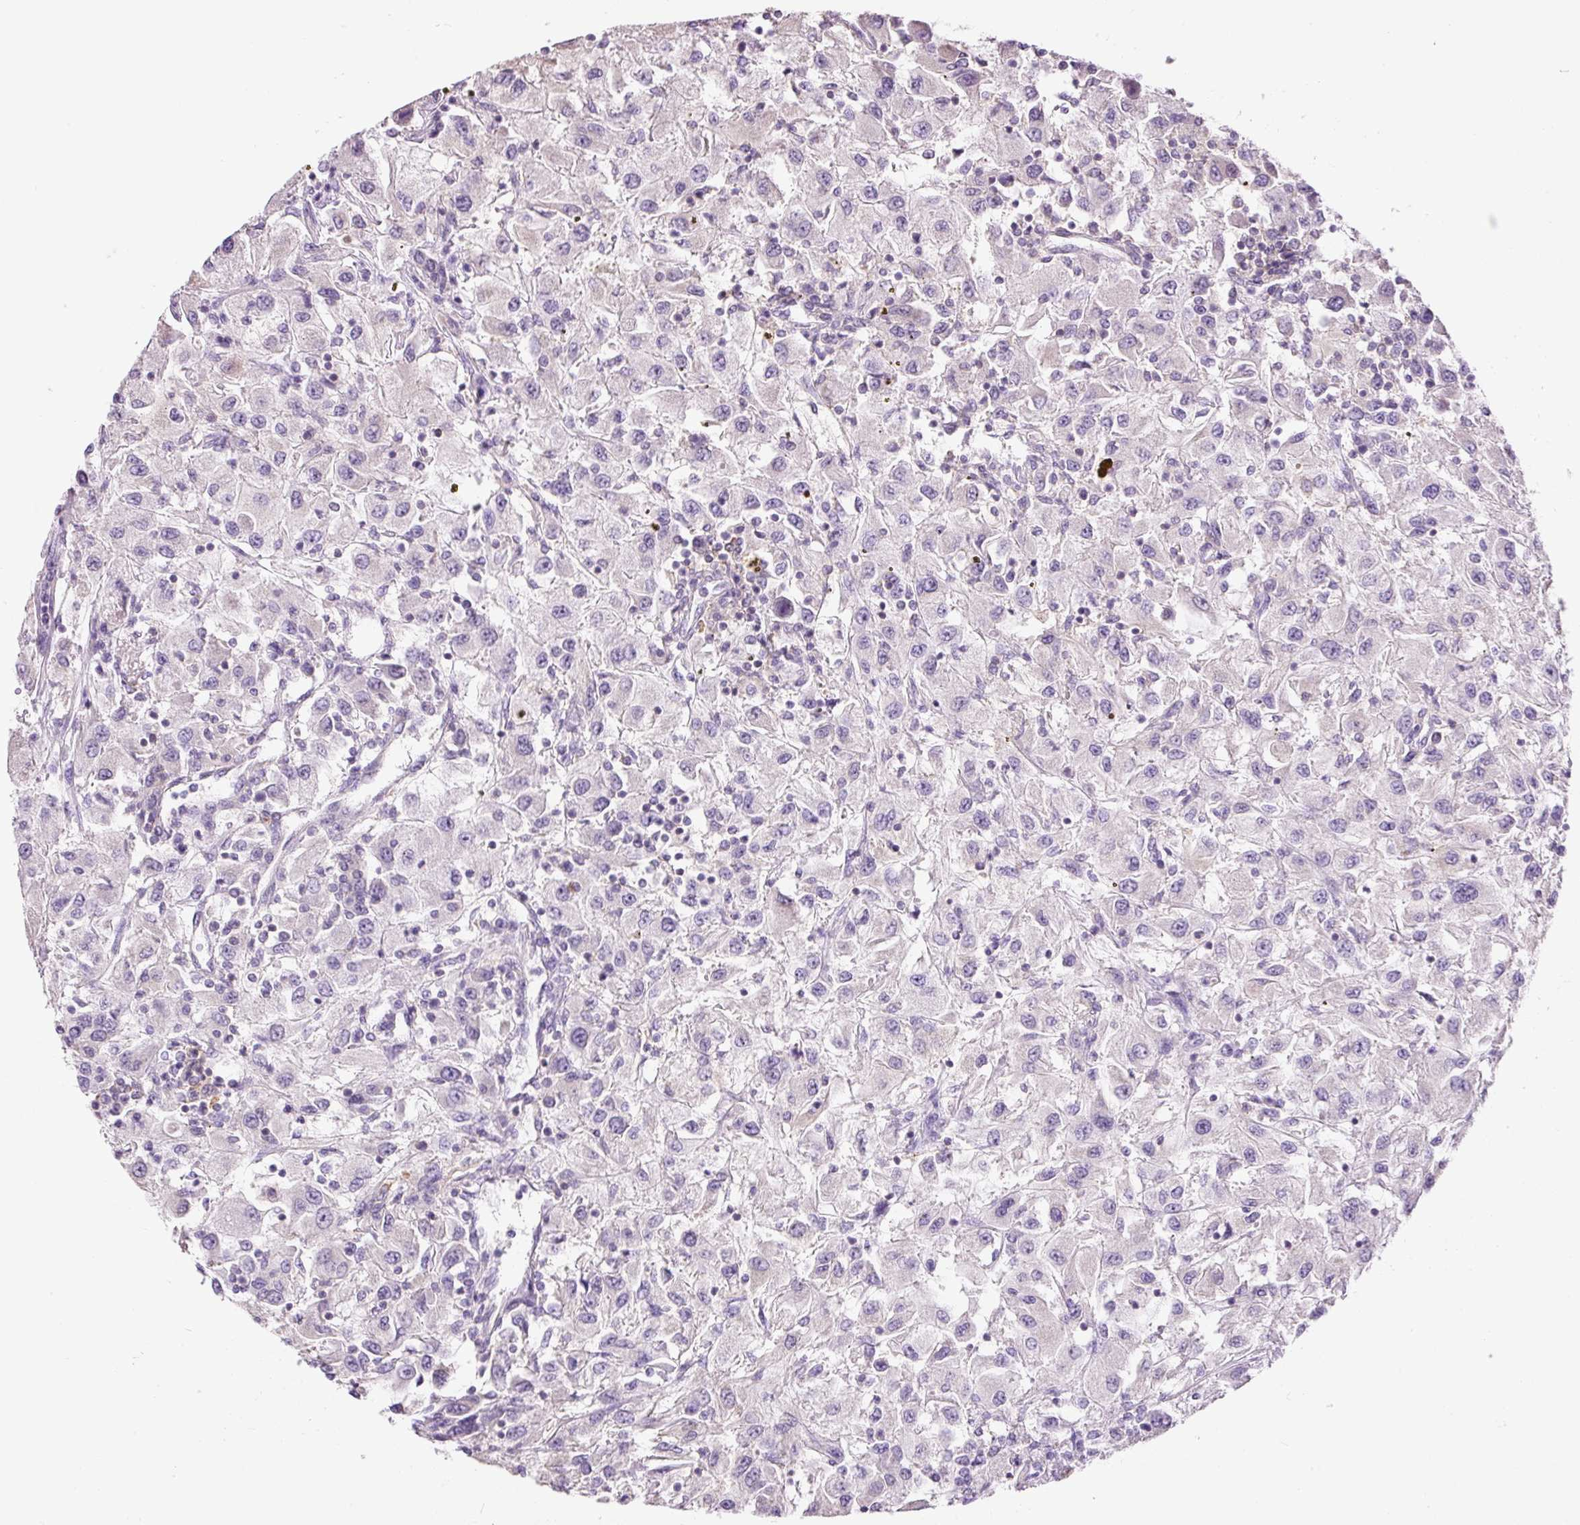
{"staining": {"intensity": "negative", "quantity": "none", "location": "none"}, "tissue": "renal cancer", "cell_type": "Tumor cells", "image_type": "cancer", "snomed": [{"axis": "morphology", "description": "Adenocarcinoma, NOS"}, {"axis": "topography", "description": "Kidney"}], "caption": "Immunohistochemistry image of renal cancer (adenocarcinoma) stained for a protein (brown), which displays no expression in tumor cells. The staining was performed using DAB (3,3'-diaminobenzidine) to visualize the protein expression in brown, while the nuclei were stained in blue with hematoxylin (Magnification: 20x).", "gene": "DOK6", "patient": {"sex": "female", "age": 67}}